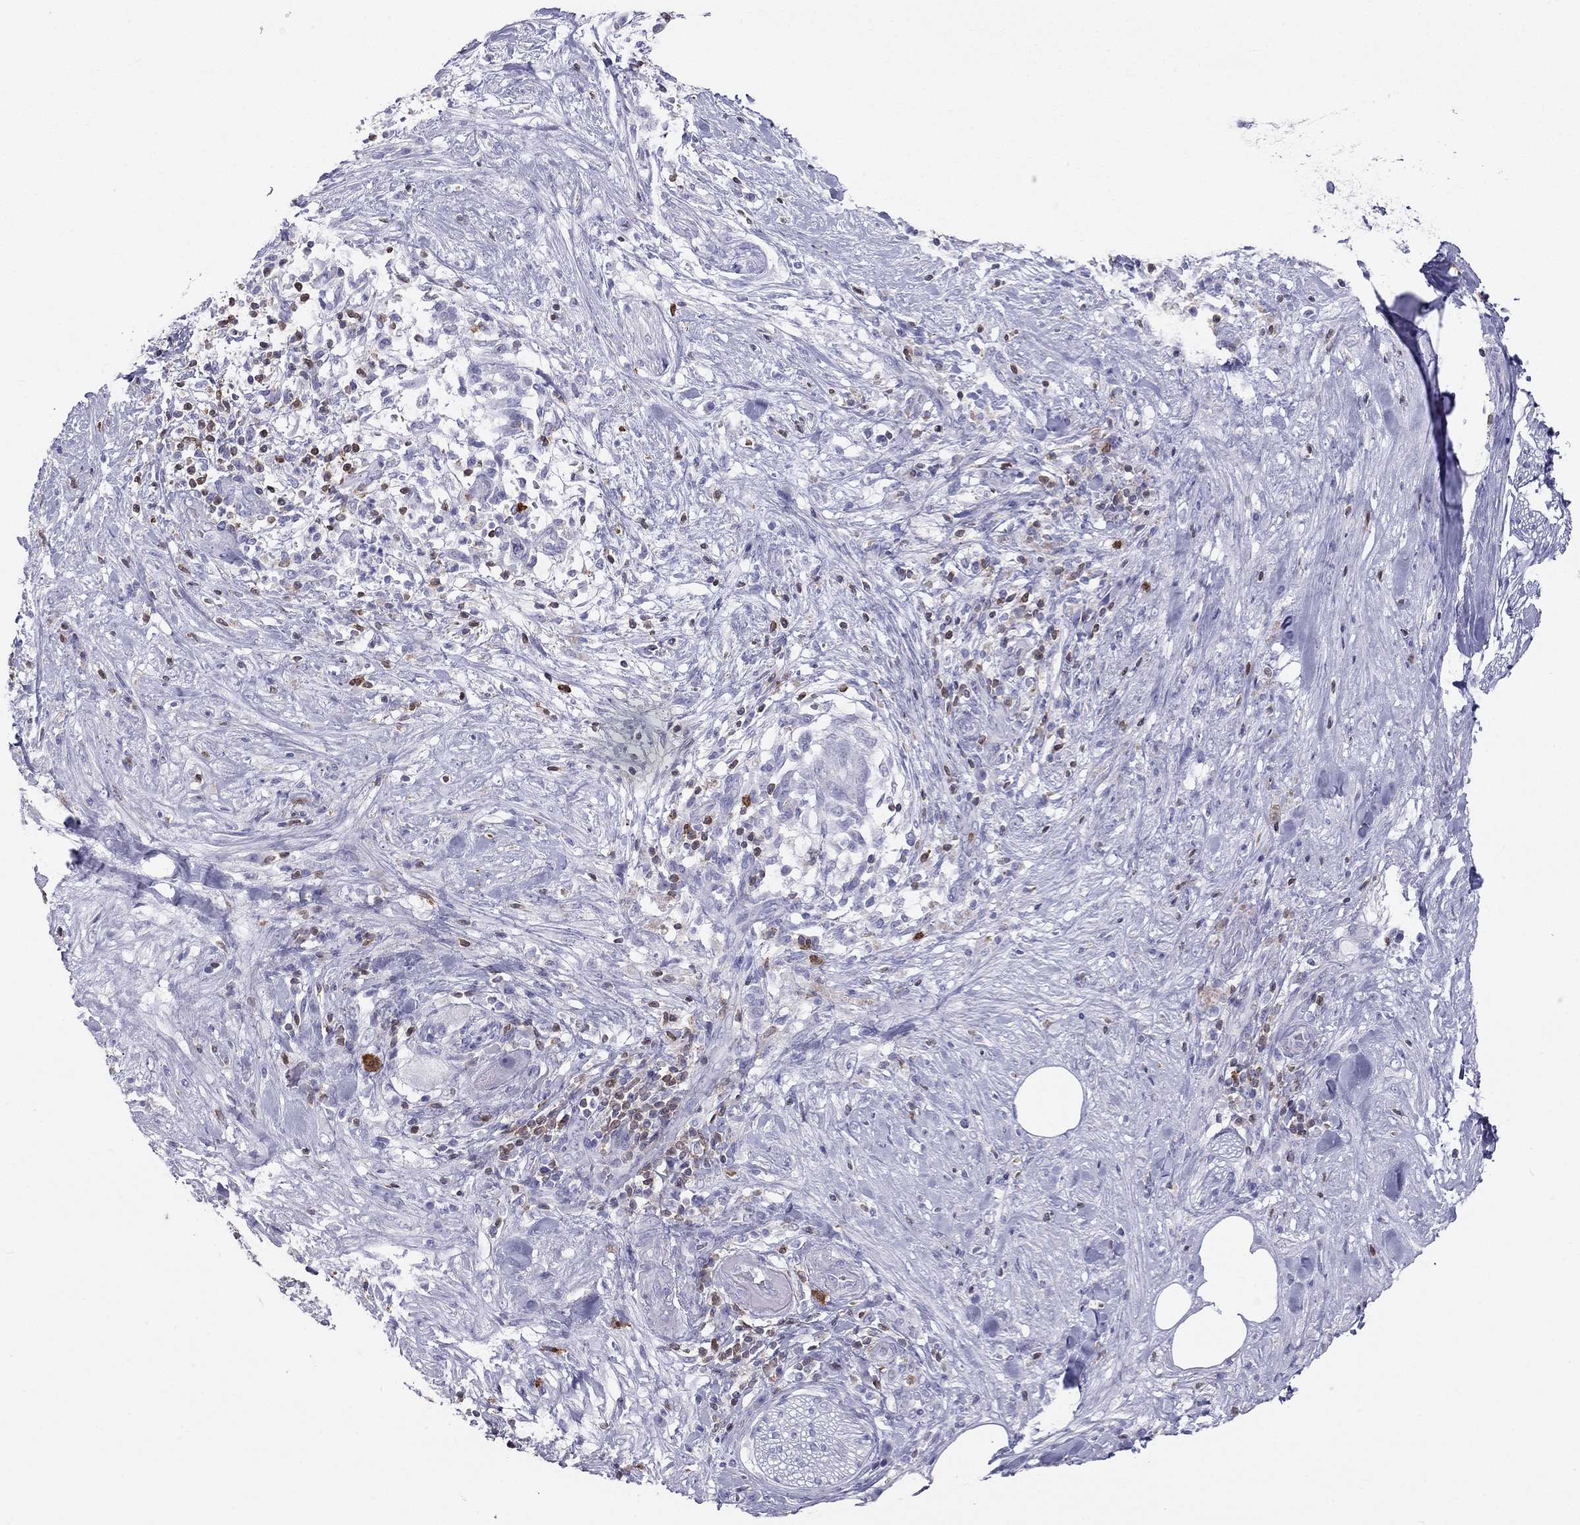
{"staining": {"intensity": "negative", "quantity": "none", "location": "none"}, "tissue": "pancreatic cancer", "cell_type": "Tumor cells", "image_type": "cancer", "snomed": [{"axis": "morphology", "description": "Adenocarcinoma, NOS"}, {"axis": "topography", "description": "Pancreas"}], "caption": "Immunohistochemical staining of human pancreatic cancer (adenocarcinoma) reveals no significant expression in tumor cells. The staining is performed using DAB (3,3'-diaminobenzidine) brown chromogen with nuclei counter-stained in using hematoxylin.", "gene": "SH2D2A", "patient": {"sex": "male", "age": 44}}